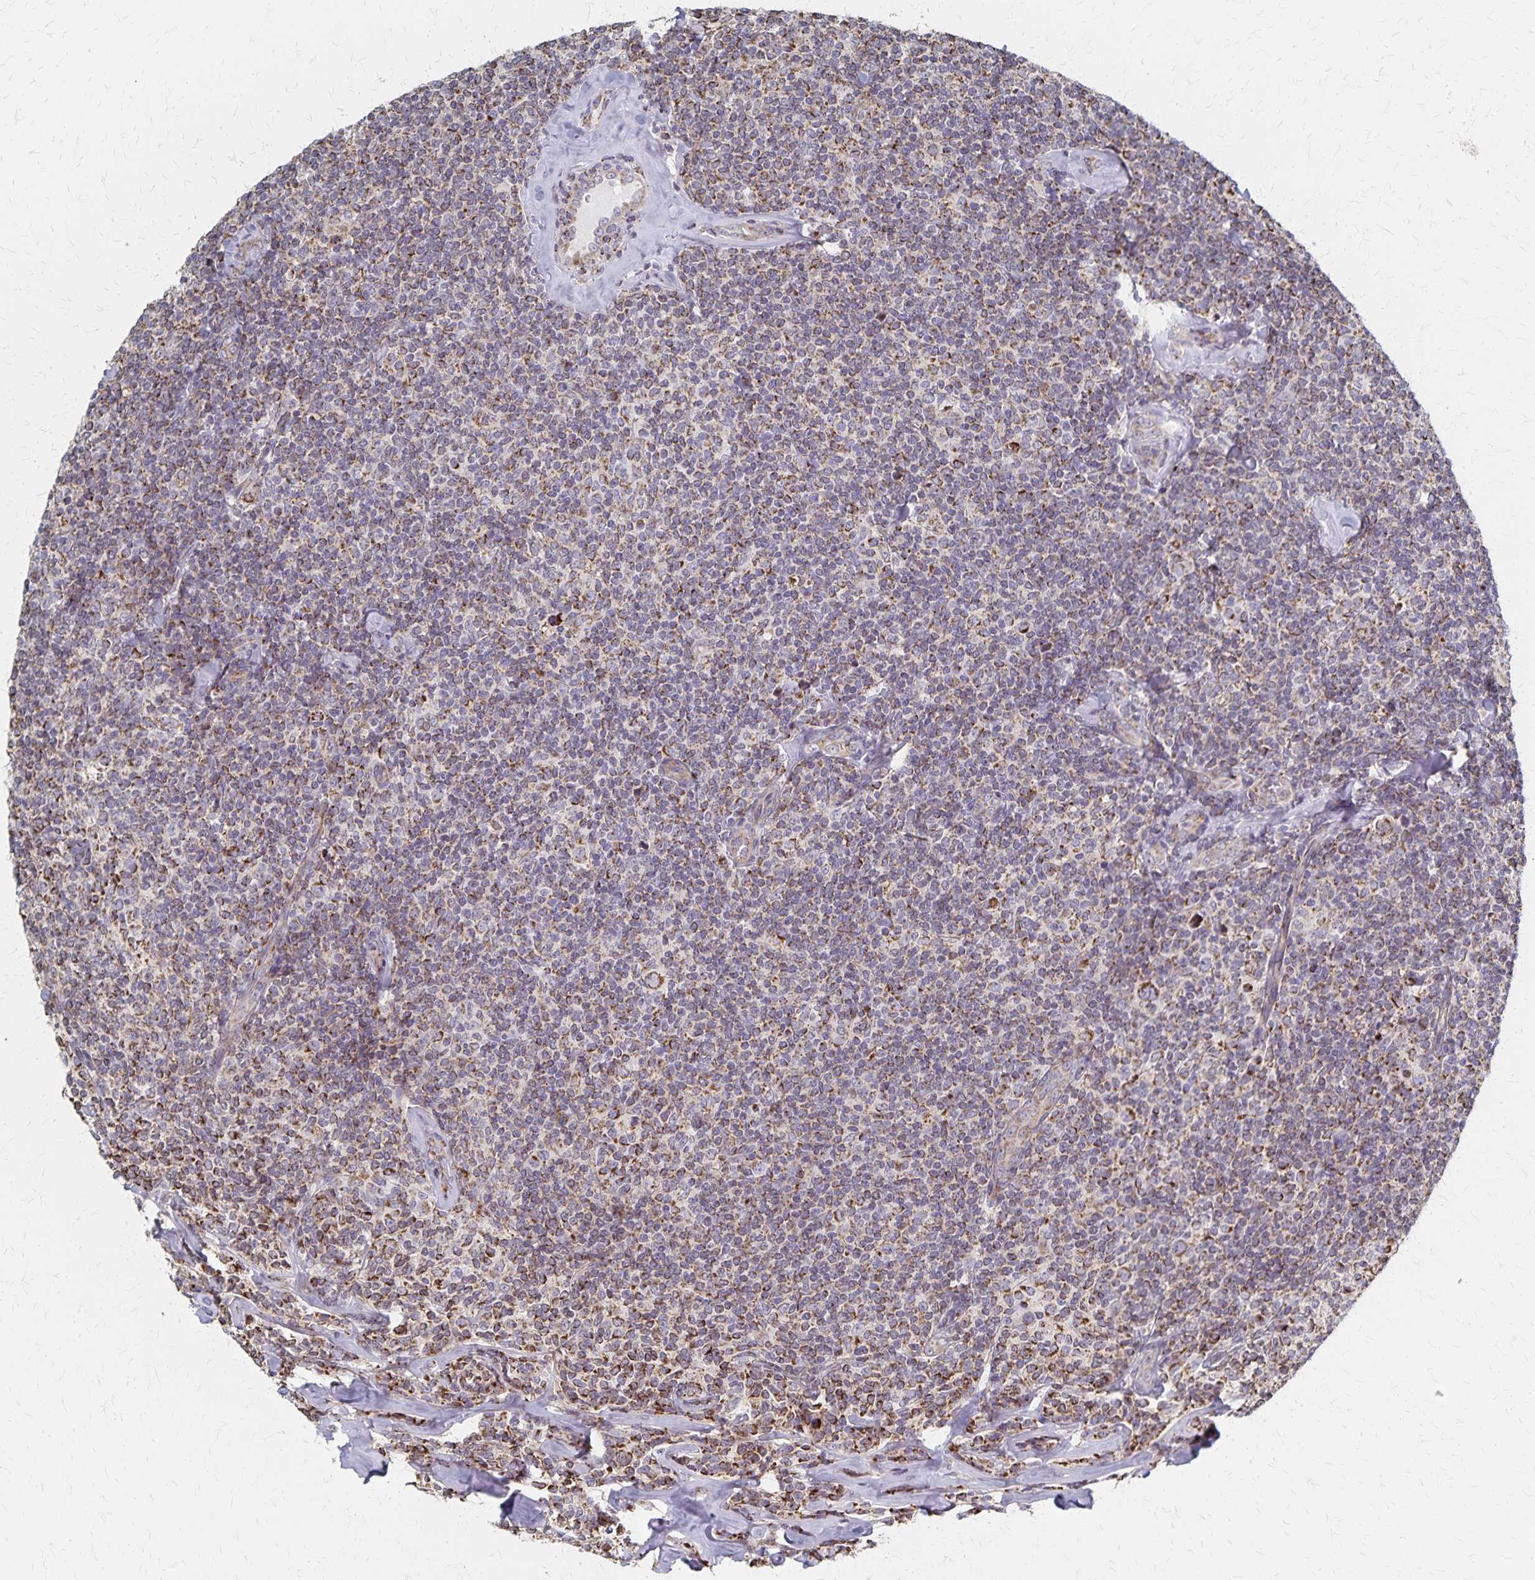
{"staining": {"intensity": "strong", "quantity": ">75%", "location": "cytoplasmic/membranous"}, "tissue": "lymphoma", "cell_type": "Tumor cells", "image_type": "cancer", "snomed": [{"axis": "morphology", "description": "Malignant lymphoma, non-Hodgkin's type, Low grade"}, {"axis": "topography", "description": "Lymph node"}], "caption": "This micrograph exhibits lymphoma stained with immunohistochemistry to label a protein in brown. The cytoplasmic/membranous of tumor cells show strong positivity for the protein. Nuclei are counter-stained blue.", "gene": "DYRK4", "patient": {"sex": "female", "age": 56}}